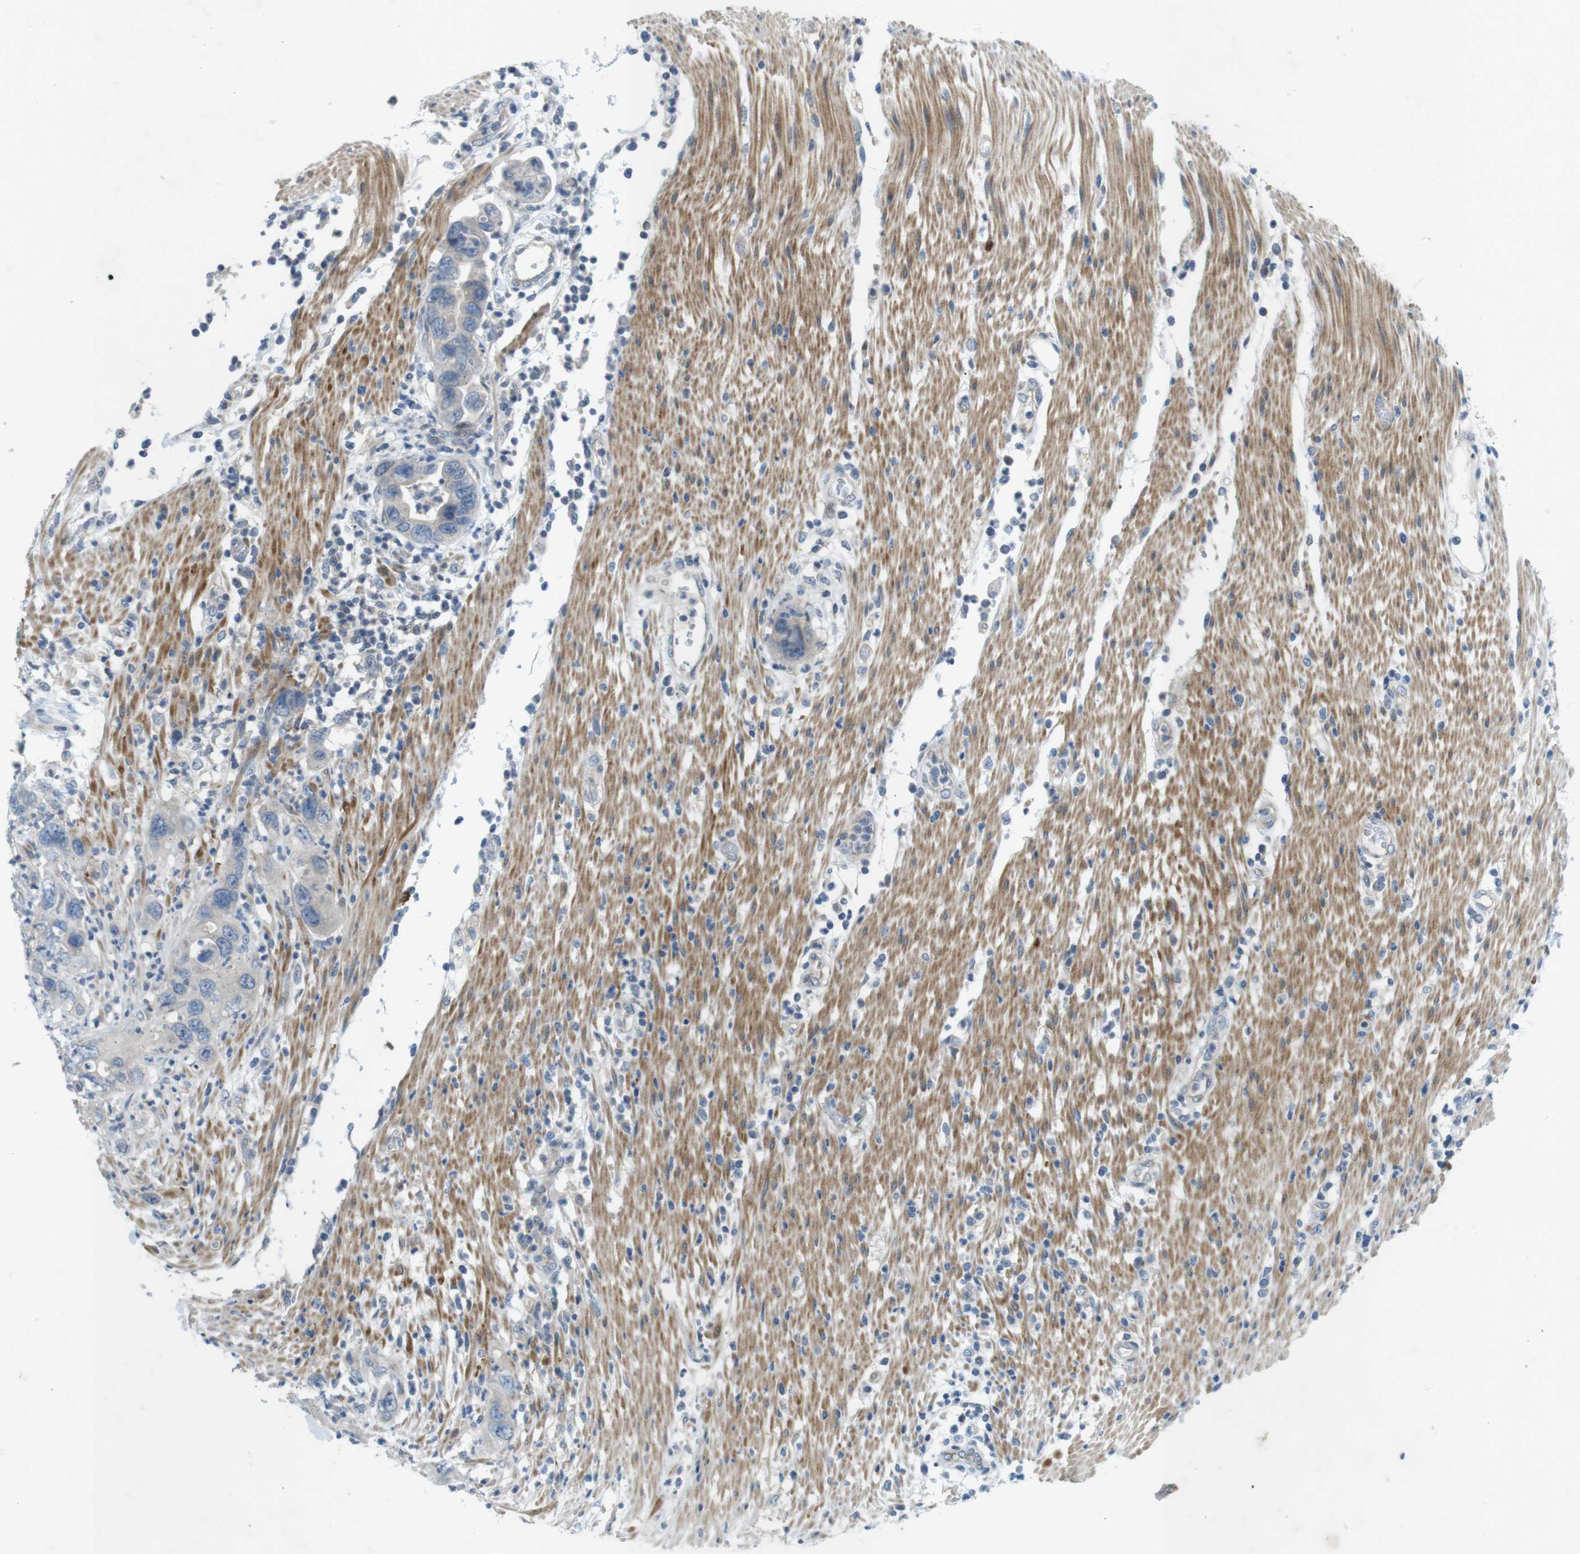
{"staining": {"intensity": "negative", "quantity": "none", "location": "none"}, "tissue": "pancreatic cancer", "cell_type": "Tumor cells", "image_type": "cancer", "snomed": [{"axis": "morphology", "description": "Adenocarcinoma, NOS"}, {"axis": "topography", "description": "Pancreas"}], "caption": "An IHC photomicrograph of adenocarcinoma (pancreatic) is shown. There is no staining in tumor cells of adenocarcinoma (pancreatic). (DAB immunohistochemistry (IHC), high magnification).", "gene": "TYW1", "patient": {"sex": "female", "age": 71}}